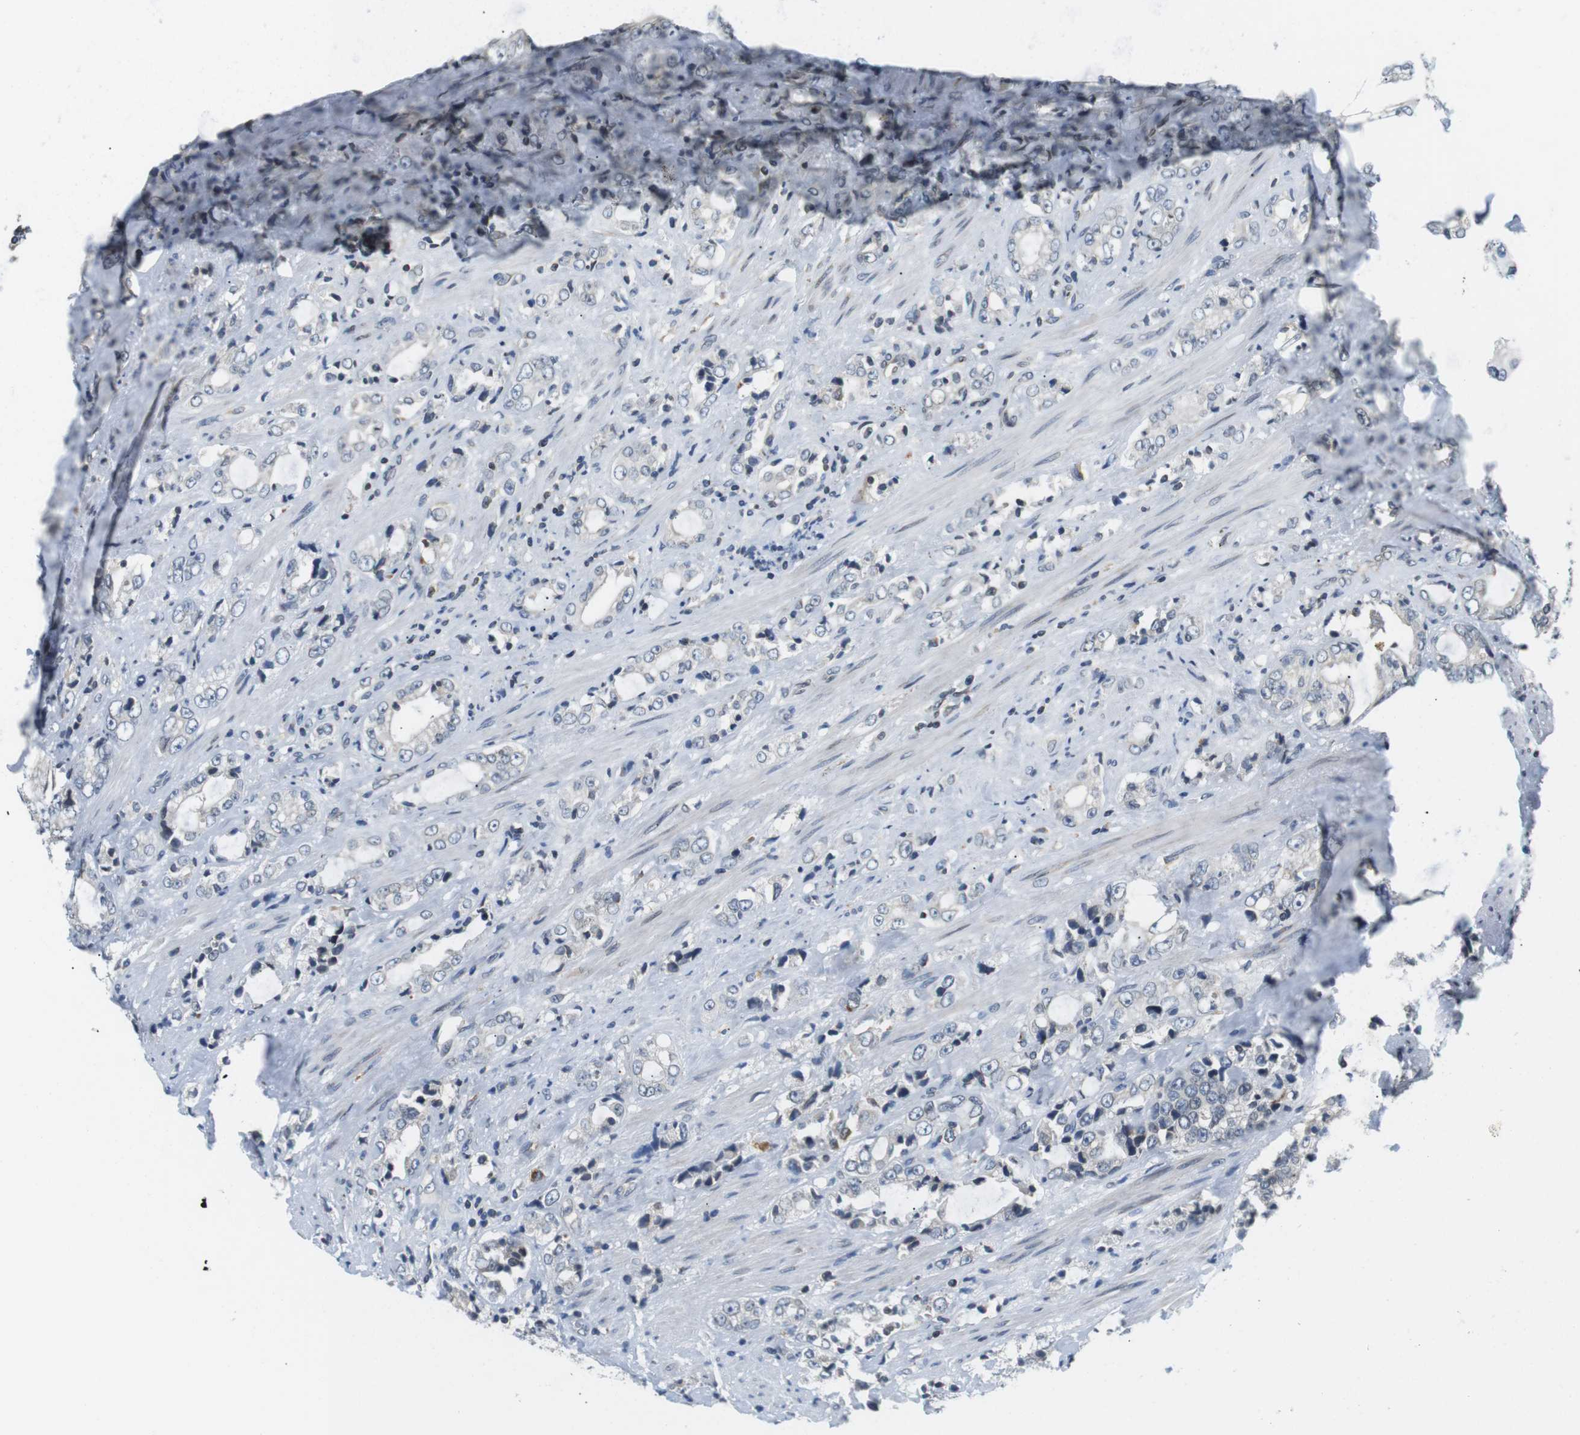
{"staining": {"intensity": "negative", "quantity": "none", "location": "none"}, "tissue": "prostate cancer", "cell_type": "Tumor cells", "image_type": "cancer", "snomed": [{"axis": "morphology", "description": "Adenocarcinoma, High grade"}, {"axis": "topography", "description": "Prostate"}], "caption": "A micrograph of human prostate cancer (high-grade adenocarcinoma) is negative for staining in tumor cells.", "gene": "TMX4", "patient": {"sex": "male", "age": 61}}